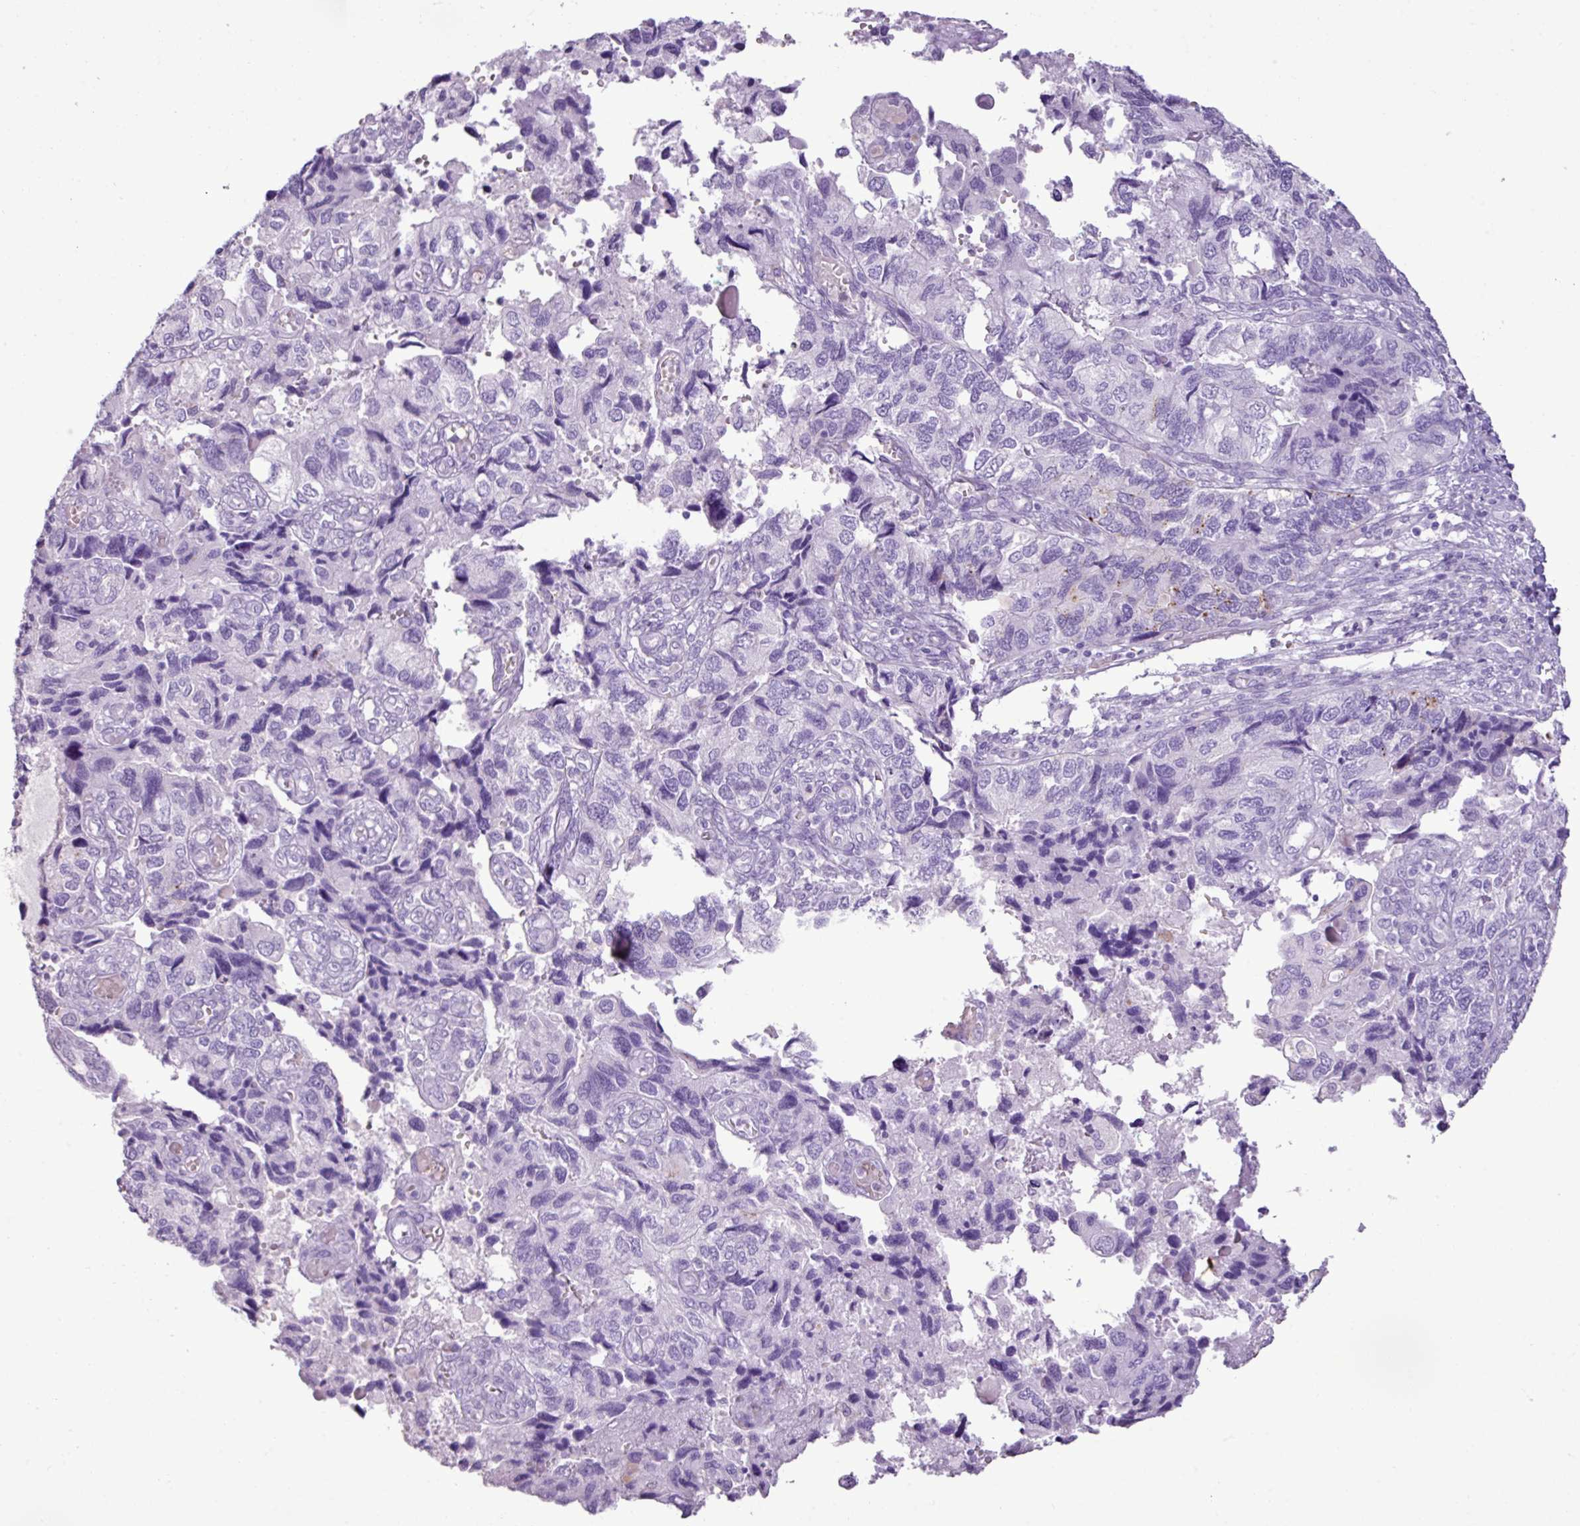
{"staining": {"intensity": "negative", "quantity": "none", "location": "none"}, "tissue": "endometrial cancer", "cell_type": "Tumor cells", "image_type": "cancer", "snomed": [{"axis": "morphology", "description": "Carcinoma, NOS"}, {"axis": "topography", "description": "Uterus"}], "caption": "High magnification brightfield microscopy of endometrial cancer stained with DAB (3,3'-diaminobenzidine) (brown) and counterstained with hematoxylin (blue): tumor cells show no significant expression.", "gene": "ZSCAN5A", "patient": {"sex": "female", "age": 76}}